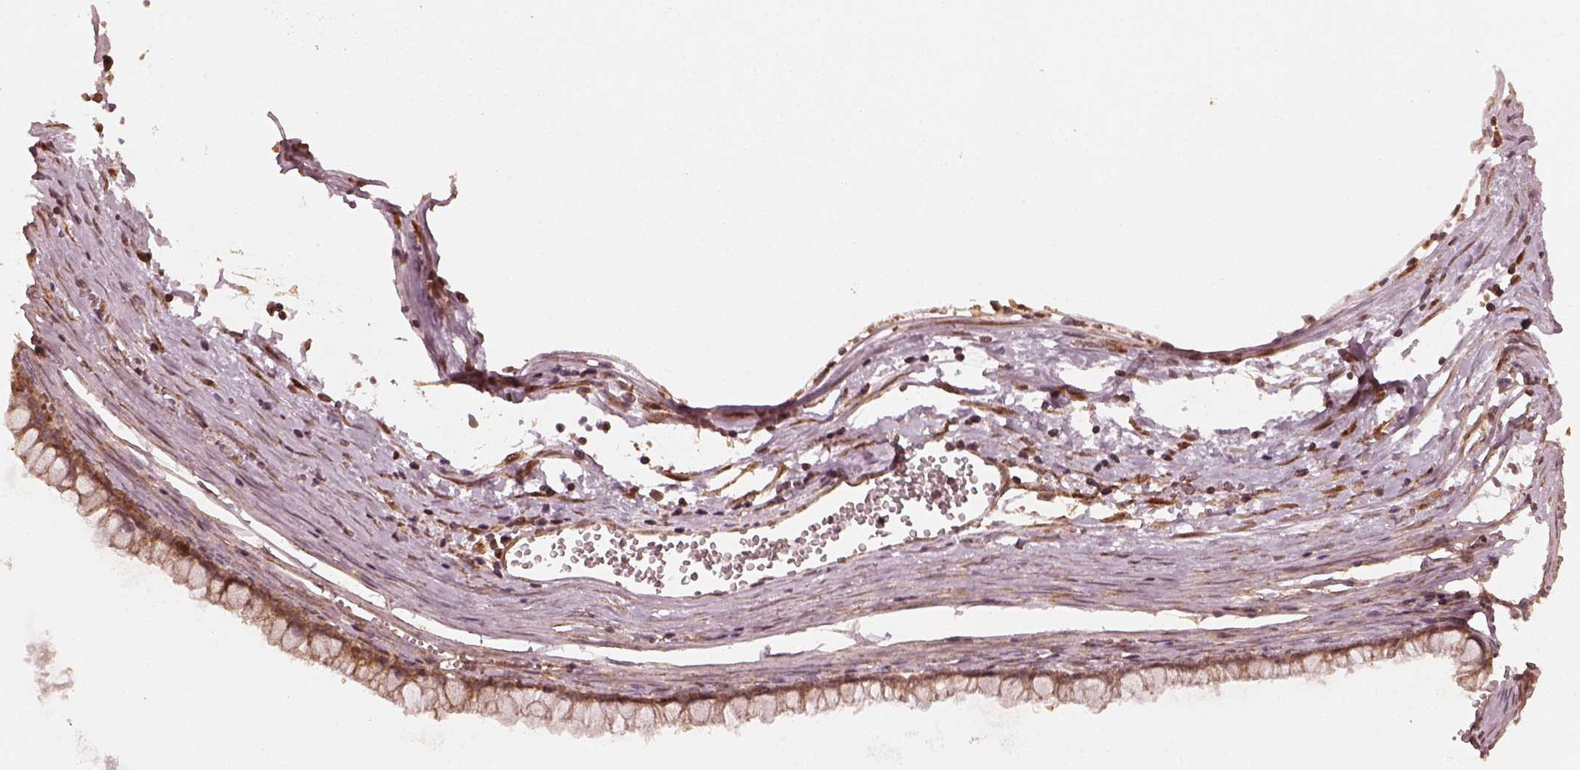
{"staining": {"intensity": "moderate", "quantity": "25%-75%", "location": "cytoplasmic/membranous"}, "tissue": "ovarian cancer", "cell_type": "Tumor cells", "image_type": "cancer", "snomed": [{"axis": "morphology", "description": "Cystadenocarcinoma, mucinous, NOS"}, {"axis": "topography", "description": "Ovary"}], "caption": "This is an image of immunohistochemistry staining of mucinous cystadenocarcinoma (ovarian), which shows moderate positivity in the cytoplasmic/membranous of tumor cells.", "gene": "DNAJC25", "patient": {"sex": "female", "age": 67}}